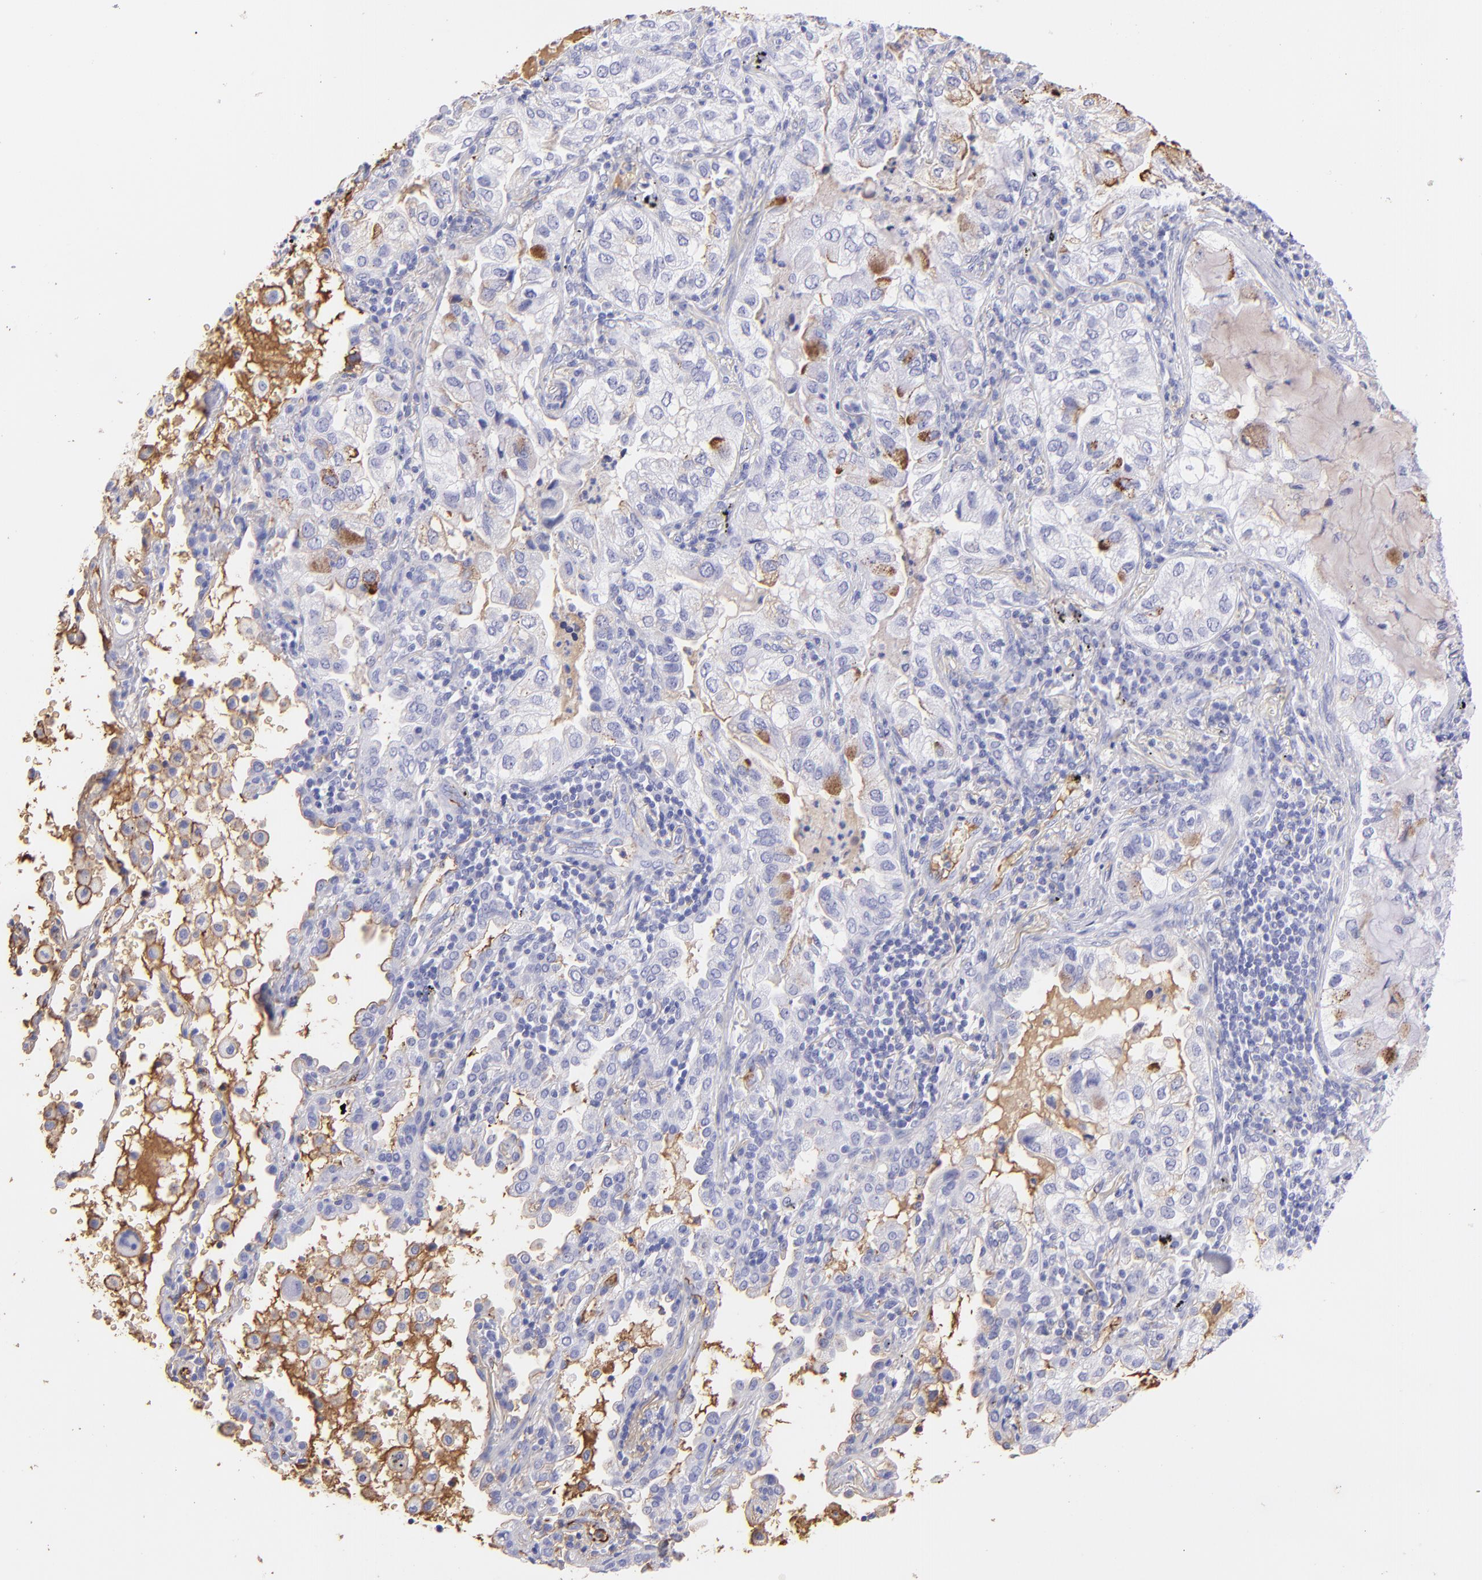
{"staining": {"intensity": "moderate", "quantity": "<25%", "location": "cytoplasmic/membranous"}, "tissue": "lung cancer", "cell_type": "Tumor cells", "image_type": "cancer", "snomed": [{"axis": "morphology", "description": "Adenocarcinoma, NOS"}, {"axis": "topography", "description": "Lung"}], "caption": "This photomicrograph reveals lung cancer (adenocarcinoma) stained with immunohistochemistry (IHC) to label a protein in brown. The cytoplasmic/membranous of tumor cells show moderate positivity for the protein. Nuclei are counter-stained blue.", "gene": "FGB", "patient": {"sex": "female", "age": 50}}